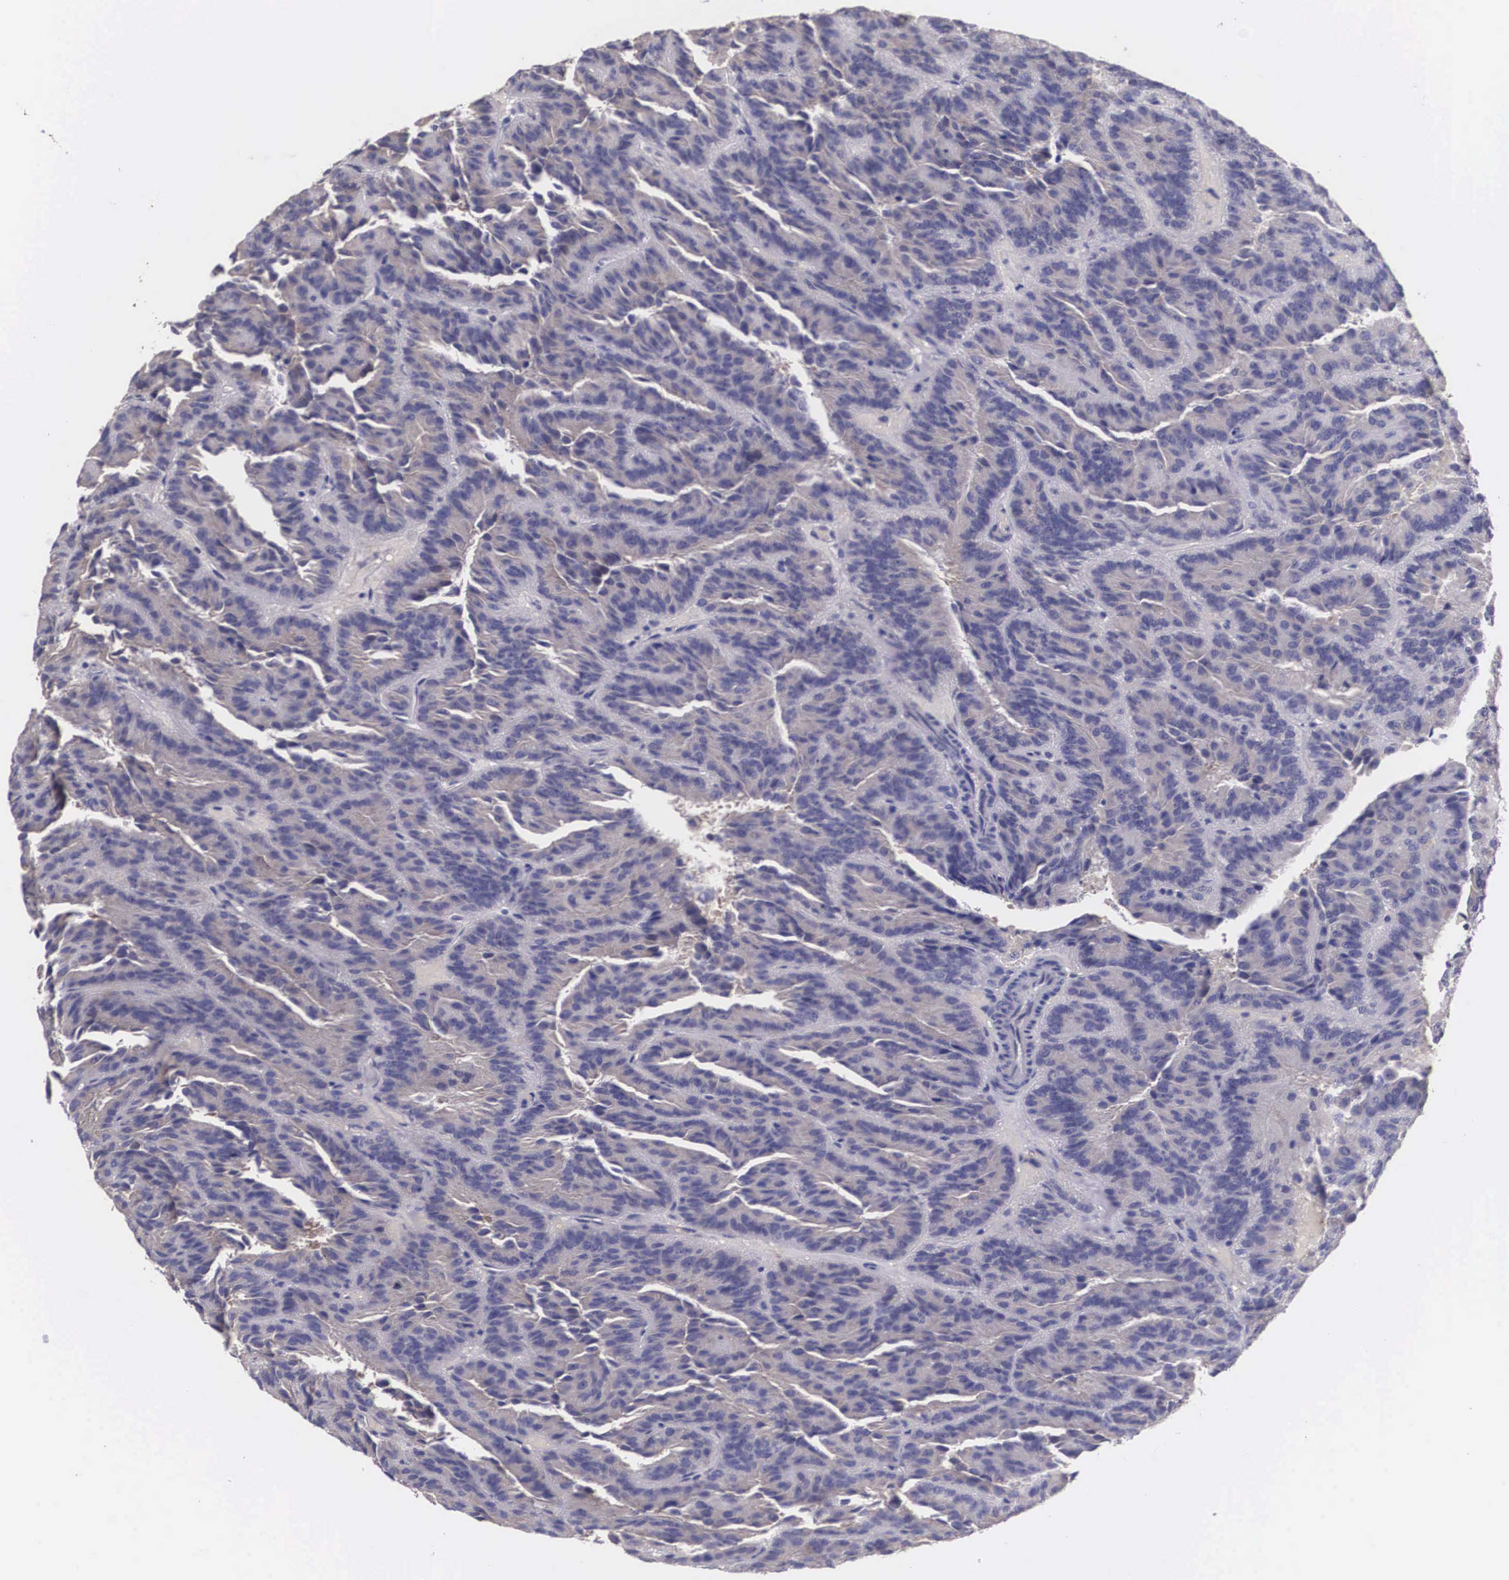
{"staining": {"intensity": "negative", "quantity": "none", "location": "none"}, "tissue": "renal cancer", "cell_type": "Tumor cells", "image_type": "cancer", "snomed": [{"axis": "morphology", "description": "Adenocarcinoma, NOS"}, {"axis": "topography", "description": "Kidney"}], "caption": "IHC histopathology image of human adenocarcinoma (renal) stained for a protein (brown), which shows no staining in tumor cells.", "gene": "OTX2", "patient": {"sex": "male", "age": 46}}